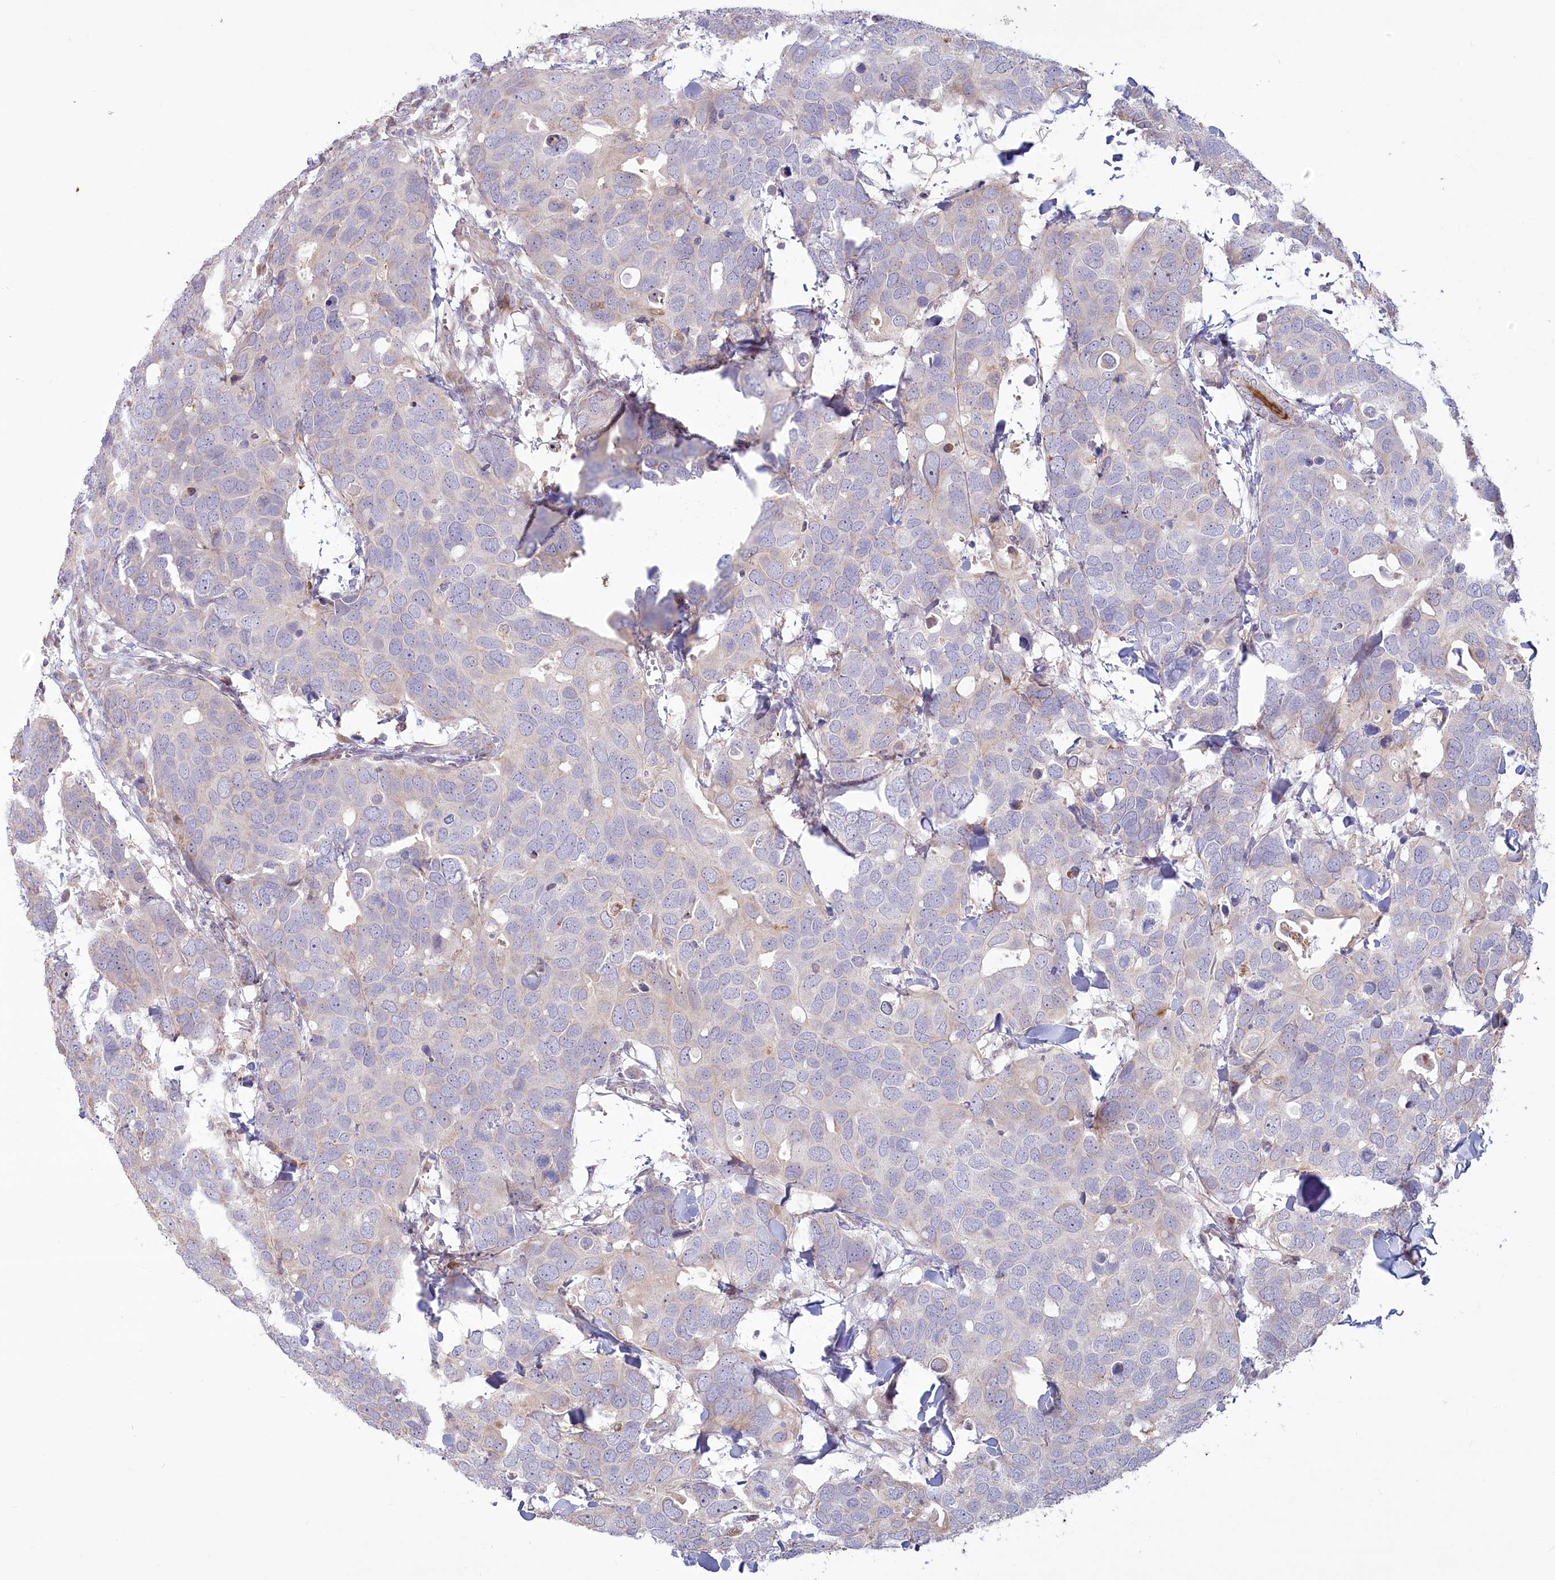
{"staining": {"intensity": "negative", "quantity": "none", "location": "none"}, "tissue": "breast cancer", "cell_type": "Tumor cells", "image_type": "cancer", "snomed": [{"axis": "morphology", "description": "Duct carcinoma"}, {"axis": "topography", "description": "Breast"}], "caption": "Immunohistochemistry of human breast cancer (invasive ductal carcinoma) reveals no positivity in tumor cells. The staining is performed using DAB brown chromogen with nuclei counter-stained in using hematoxylin.", "gene": "MTG1", "patient": {"sex": "female", "age": 83}}